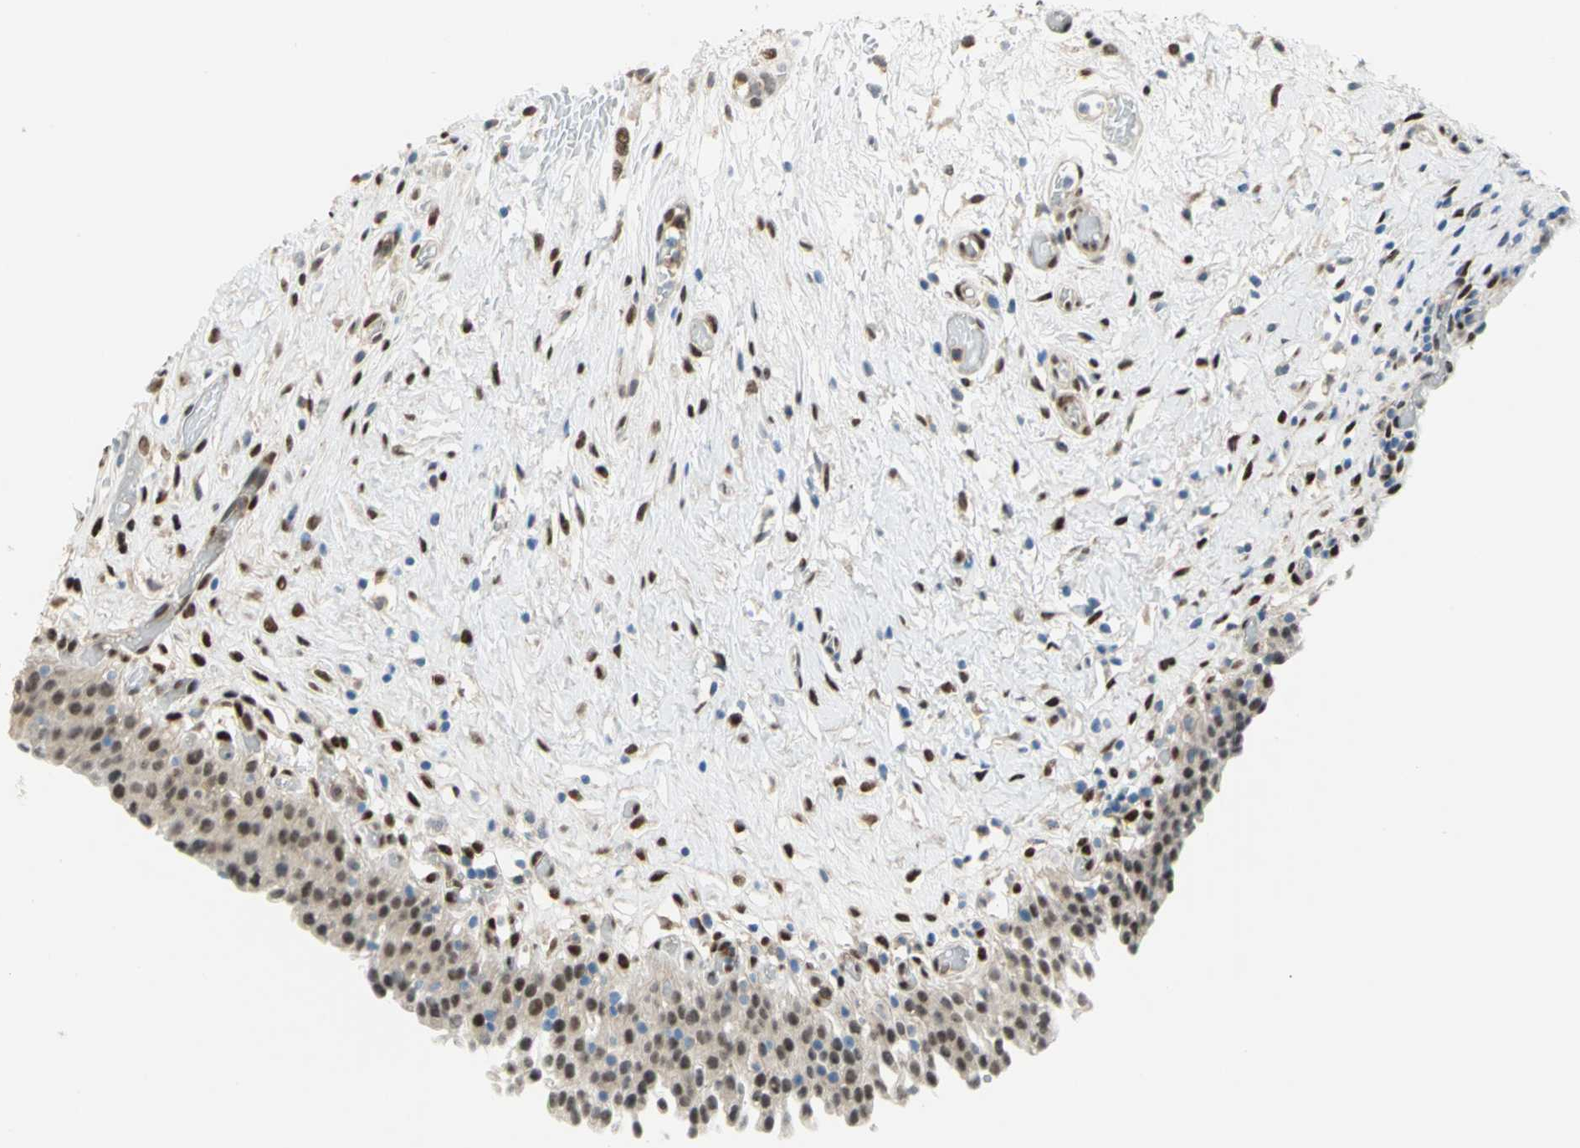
{"staining": {"intensity": "moderate", "quantity": ">75%", "location": "nuclear"}, "tissue": "urinary bladder", "cell_type": "Urothelial cells", "image_type": "normal", "snomed": [{"axis": "morphology", "description": "Normal tissue, NOS"}, {"axis": "topography", "description": "Urinary bladder"}], "caption": "An immunohistochemistry (IHC) histopathology image of benign tissue is shown. Protein staining in brown shows moderate nuclear positivity in urinary bladder within urothelial cells.", "gene": "RBFOX2", "patient": {"sex": "male", "age": 51}}